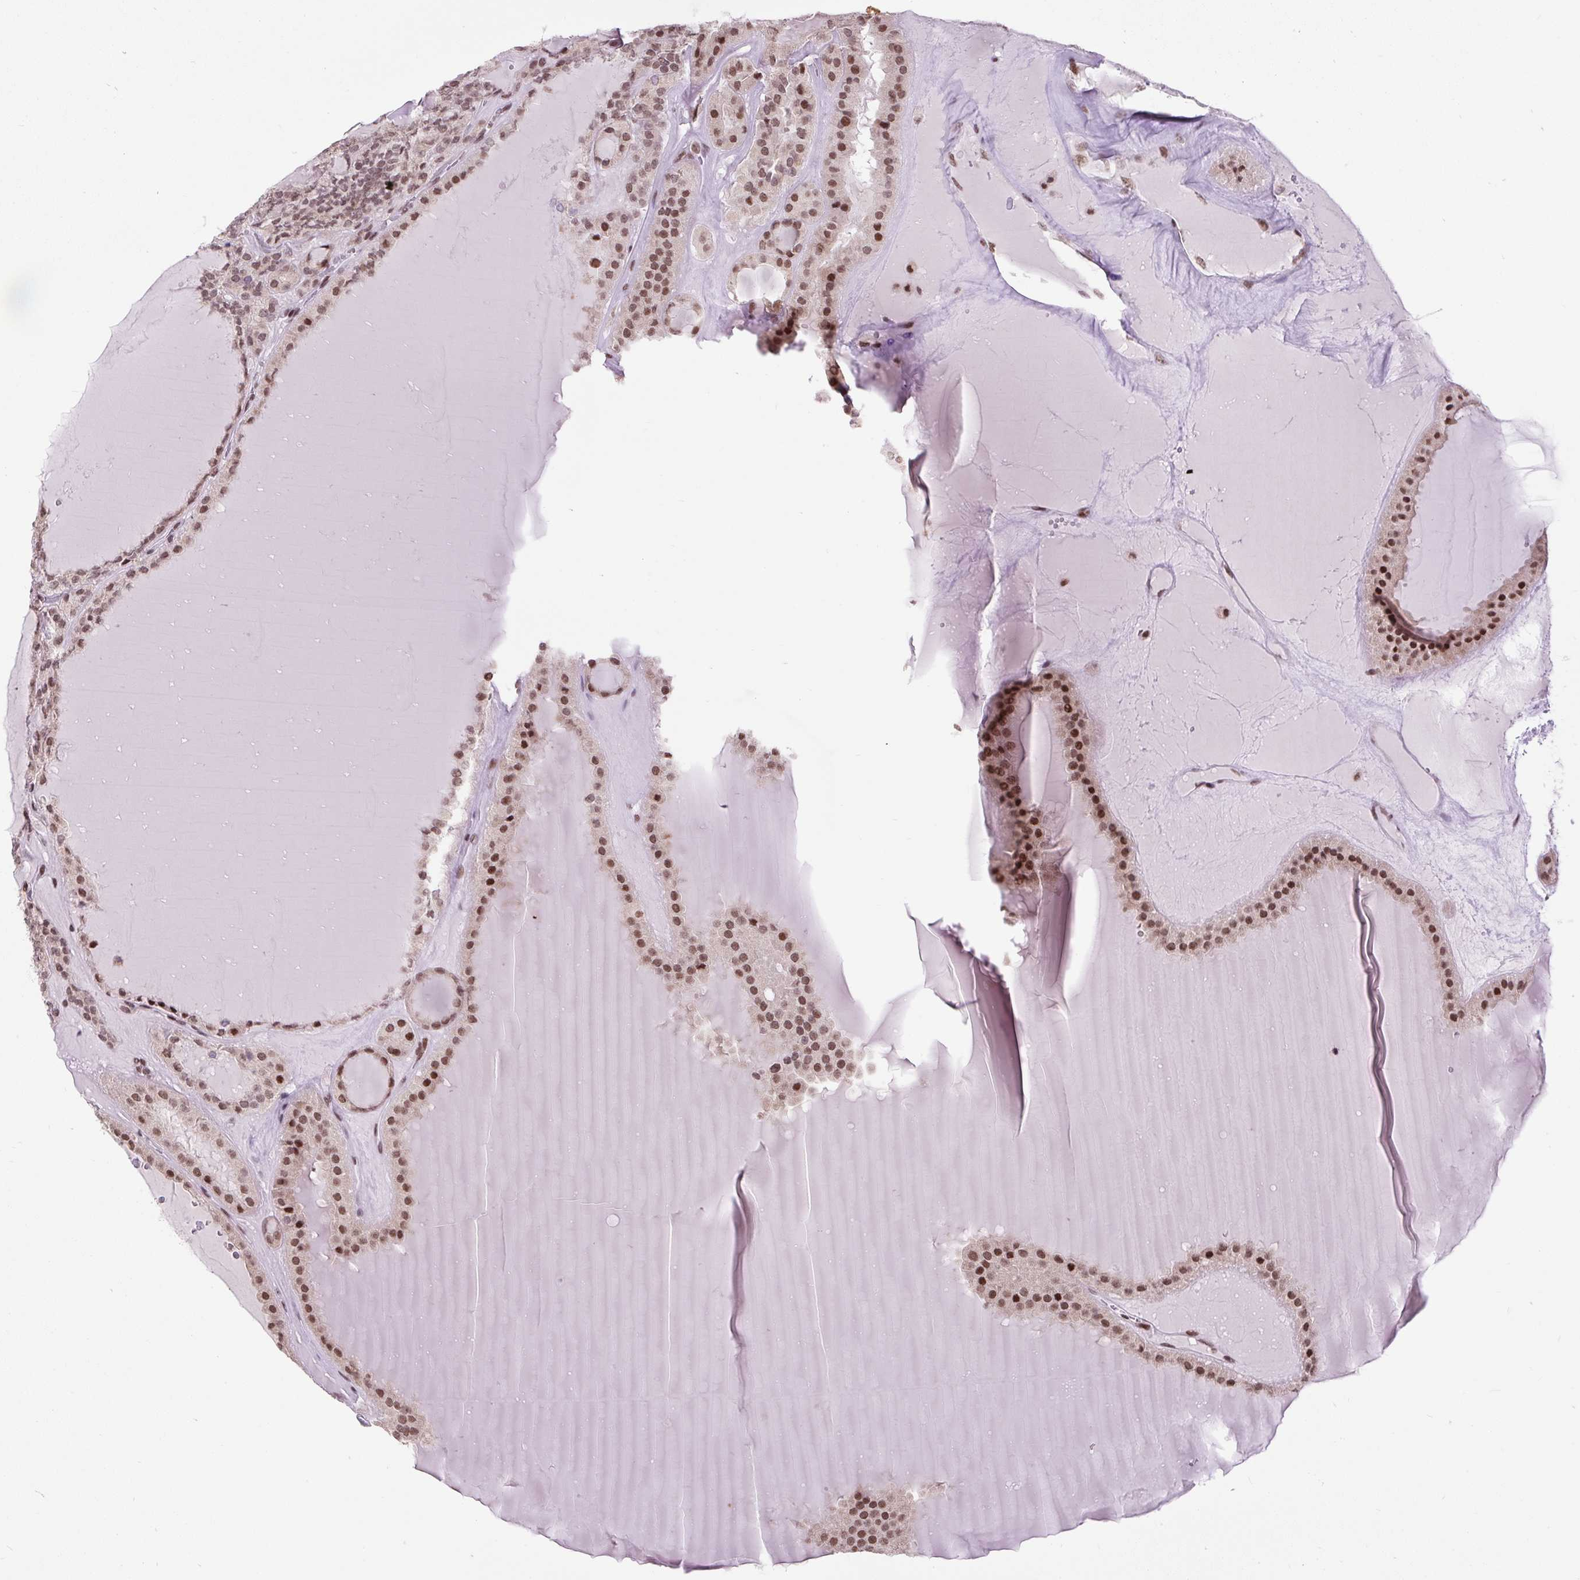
{"staining": {"intensity": "moderate", "quantity": ">75%", "location": "nuclear"}, "tissue": "thyroid cancer", "cell_type": "Tumor cells", "image_type": "cancer", "snomed": [{"axis": "morphology", "description": "Follicular adenoma carcinoma, NOS"}, {"axis": "topography", "description": "Thyroid gland"}], "caption": "Tumor cells reveal medium levels of moderate nuclear positivity in about >75% of cells in thyroid cancer (follicular adenoma carcinoma).", "gene": "ZNF672", "patient": {"sex": "female", "age": 63}}